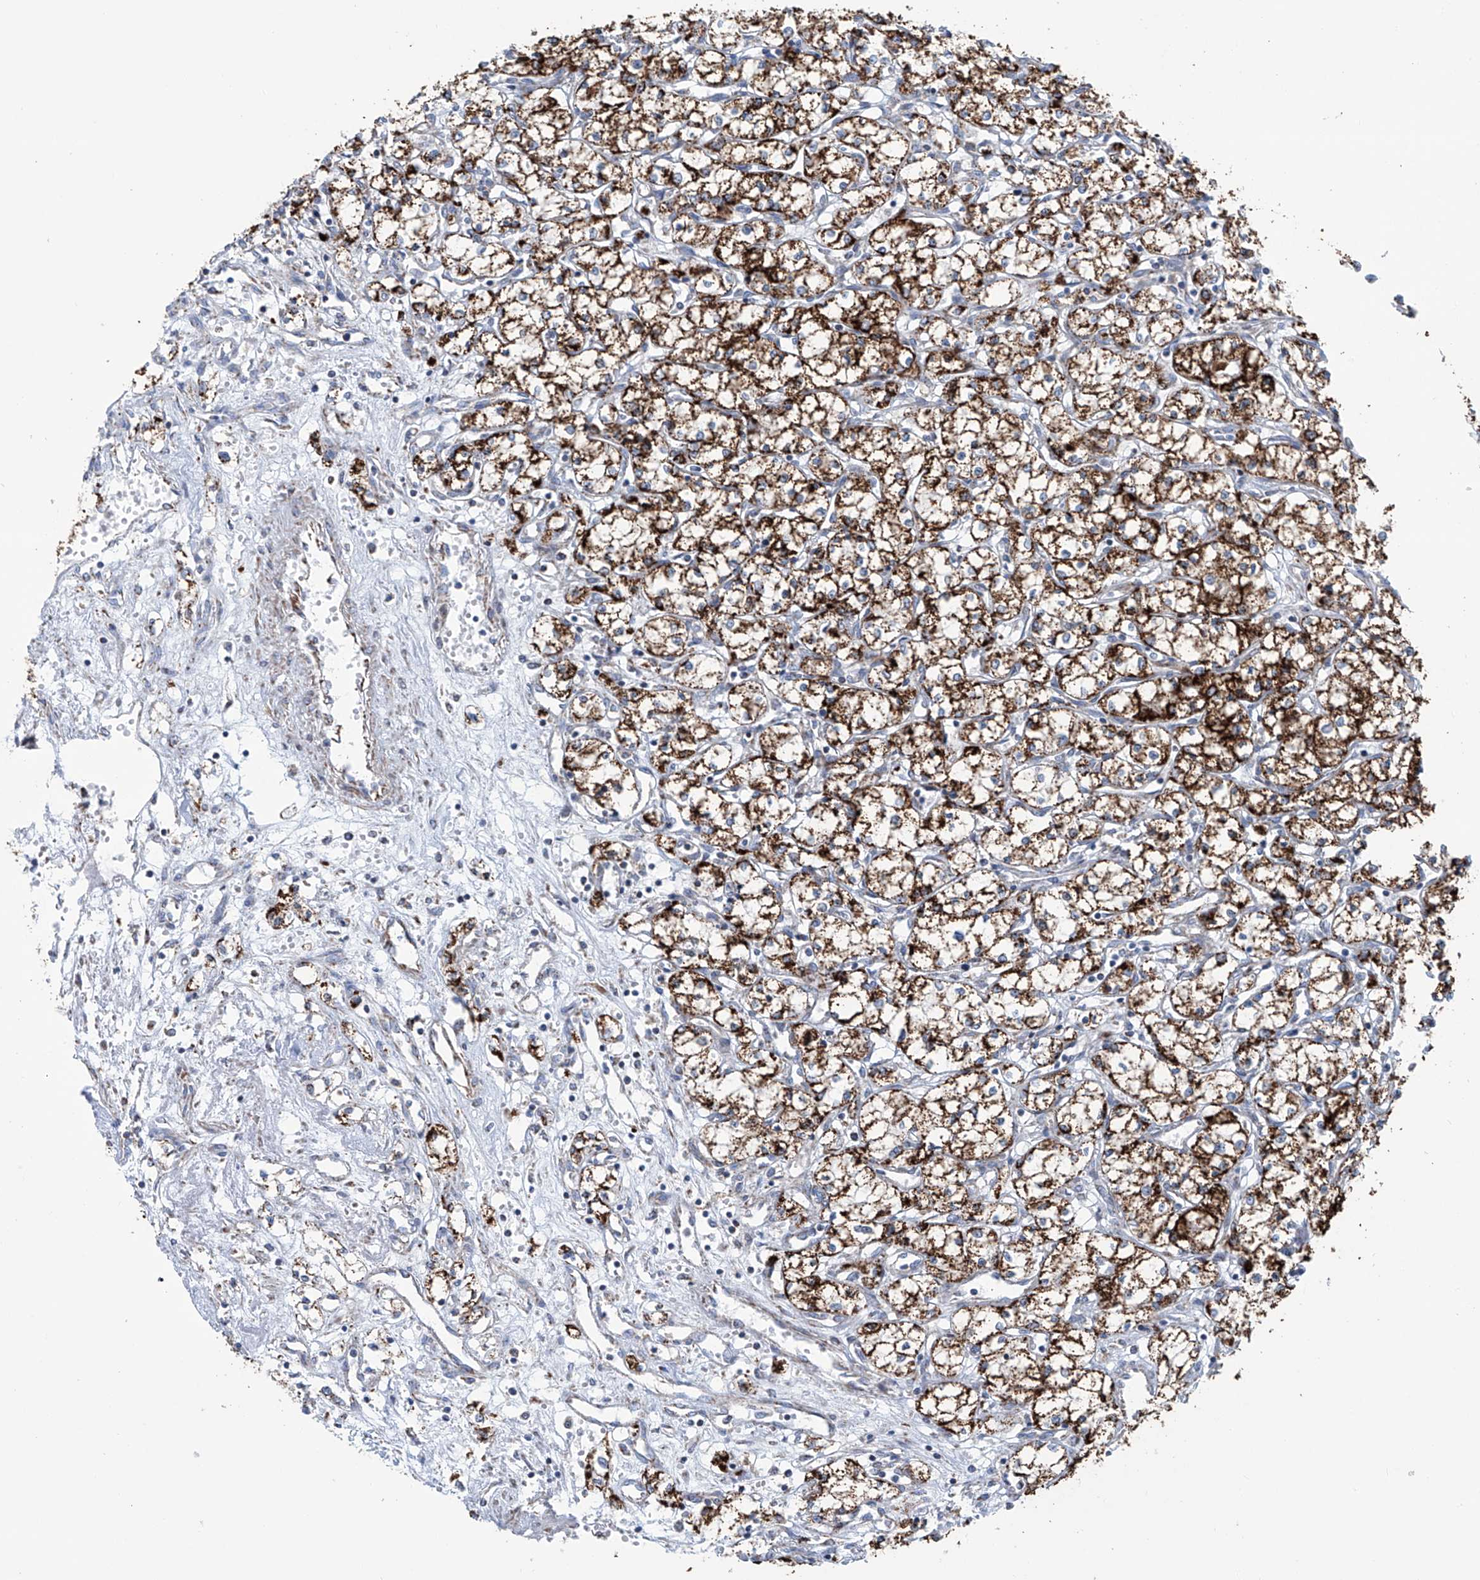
{"staining": {"intensity": "strong", "quantity": ">75%", "location": "cytoplasmic/membranous"}, "tissue": "renal cancer", "cell_type": "Tumor cells", "image_type": "cancer", "snomed": [{"axis": "morphology", "description": "Adenocarcinoma, NOS"}, {"axis": "topography", "description": "Kidney"}], "caption": "Brown immunohistochemical staining in renal cancer (adenocarcinoma) shows strong cytoplasmic/membranous expression in approximately >75% of tumor cells.", "gene": "ALDH6A1", "patient": {"sex": "male", "age": 59}}